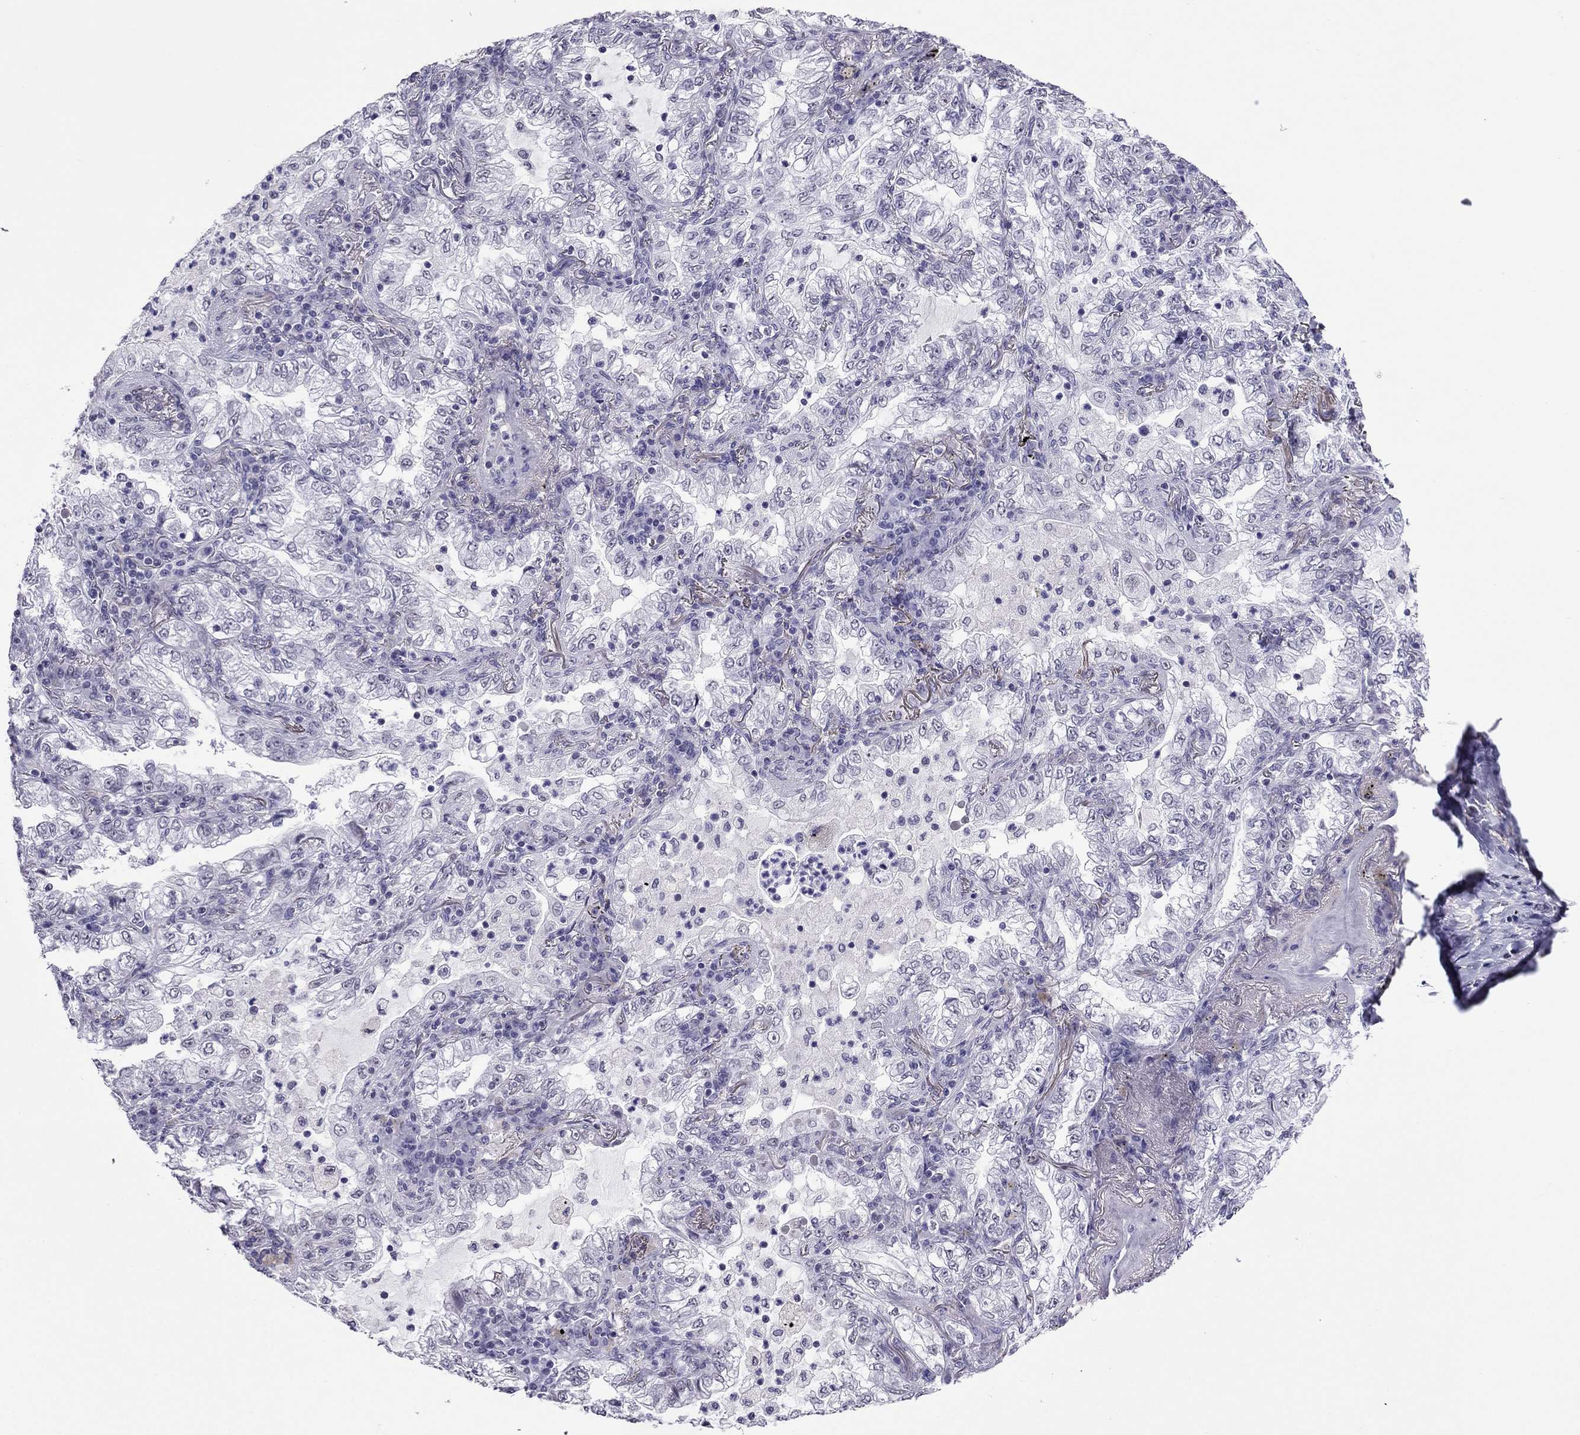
{"staining": {"intensity": "negative", "quantity": "none", "location": "none"}, "tissue": "lung cancer", "cell_type": "Tumor cells", "image_type": "cancer", "snomed": [{"axis": "morphology", "description": "Adenocarcinoma, NOS"}, {"axis": "topography", "description": "Lung"}], "caption": "A histopathology image of adenocarcinoma (lung) stained for a protein exhibits no brown staining in tumor cells.", "gene": "ZNF646", "patient": {"sex": "female", "age": 73}}